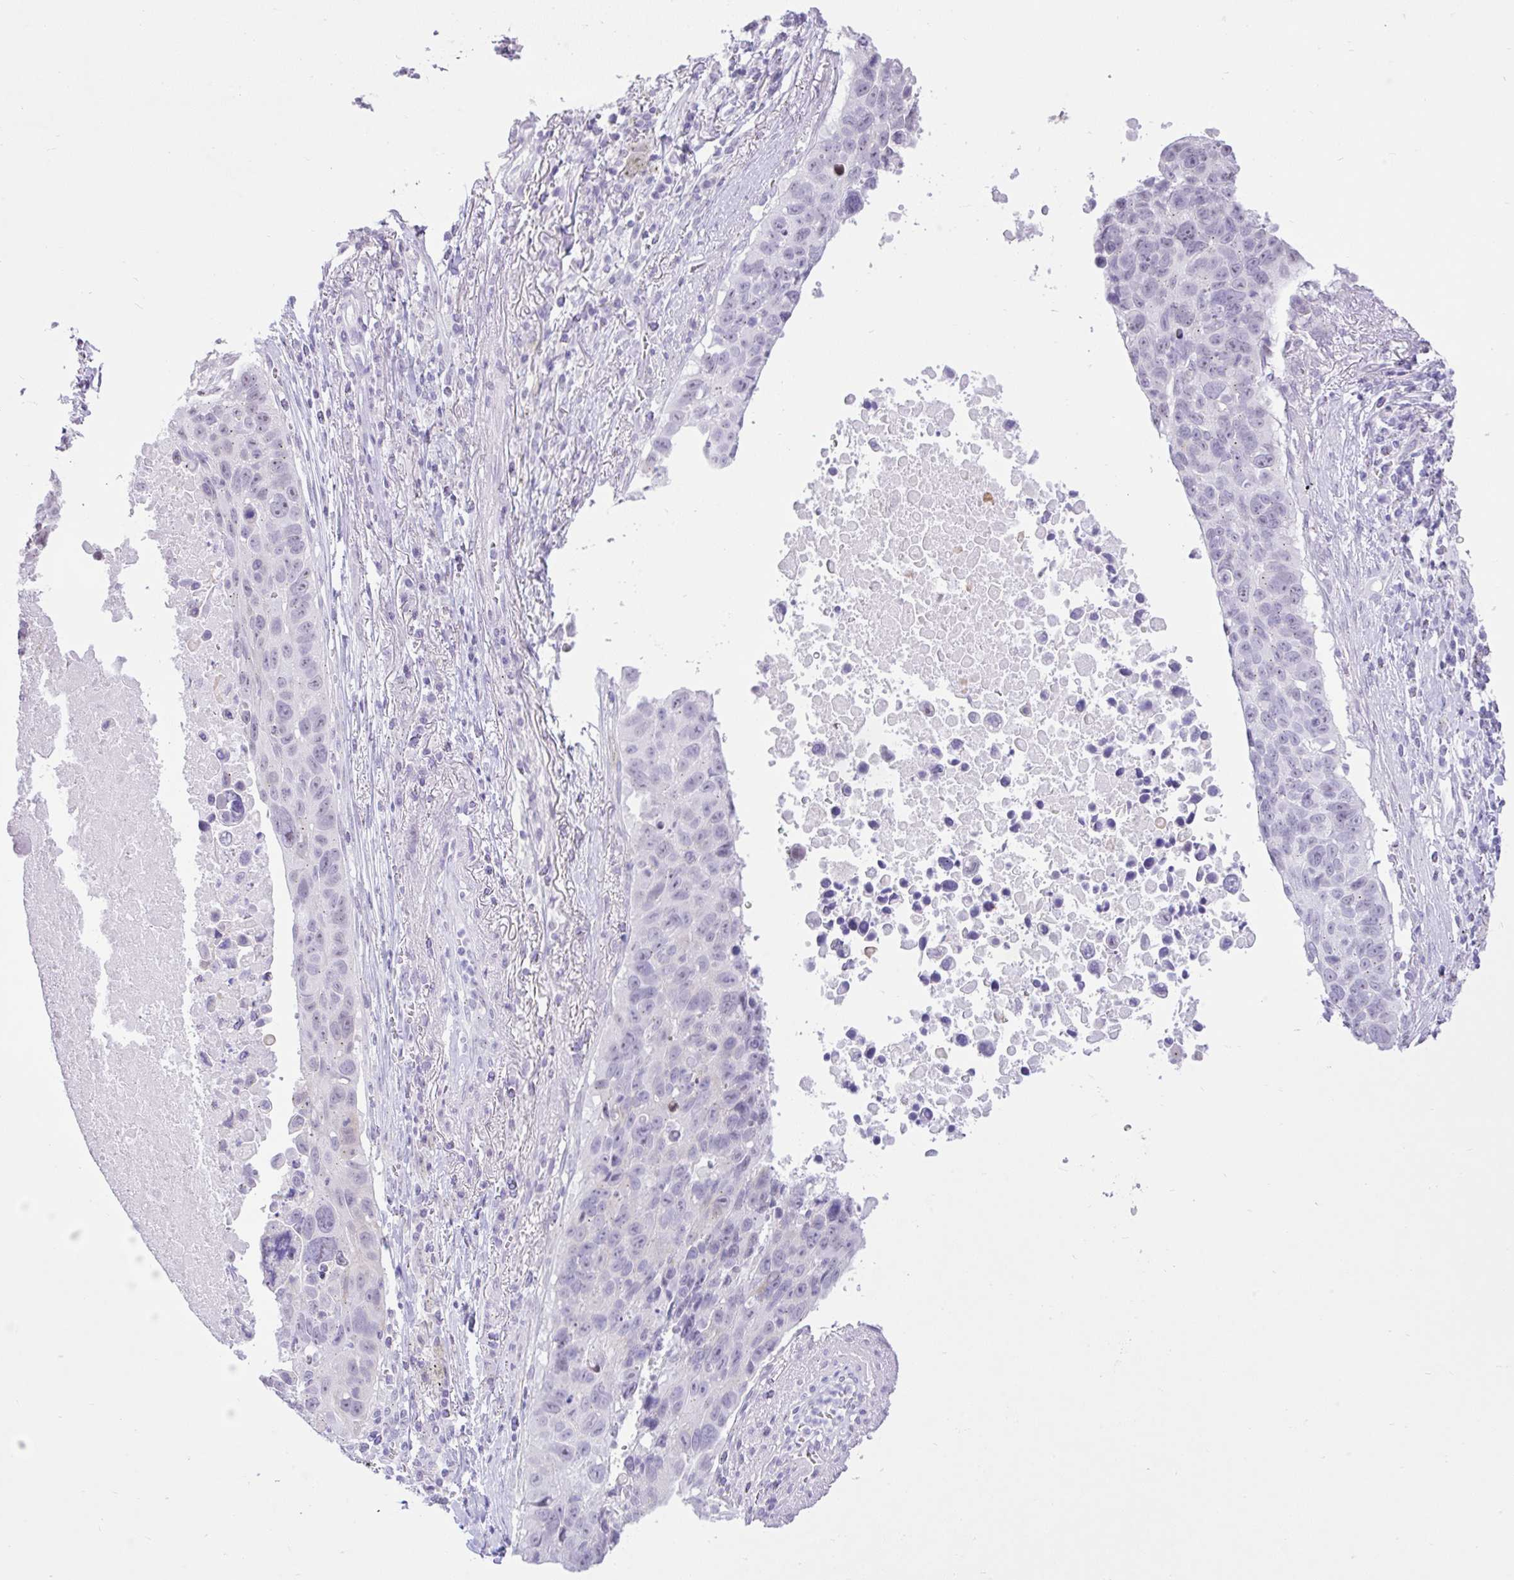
{"staining": {"intensity": "negative", "quantity": "none", "location": "none"}, "tissue": "lung cancer", "cell_type": "Tumor cells", "image_type": "cancer", "snomed": [{"axis": "morphology", "description": "Squamous cell carcinoma, NOS"}, {"axis": "topography", "description": "Lung"}], "caption": "IHC of human lung cancer (squamous cell carcinoma) displays no expression in tumor cells. (DAB immunohistochemistry (IHC) visualized using brightfield microscopy, high magnification).", "gene": "REEP1", "patient": {"sex": "male", "age": 66}}